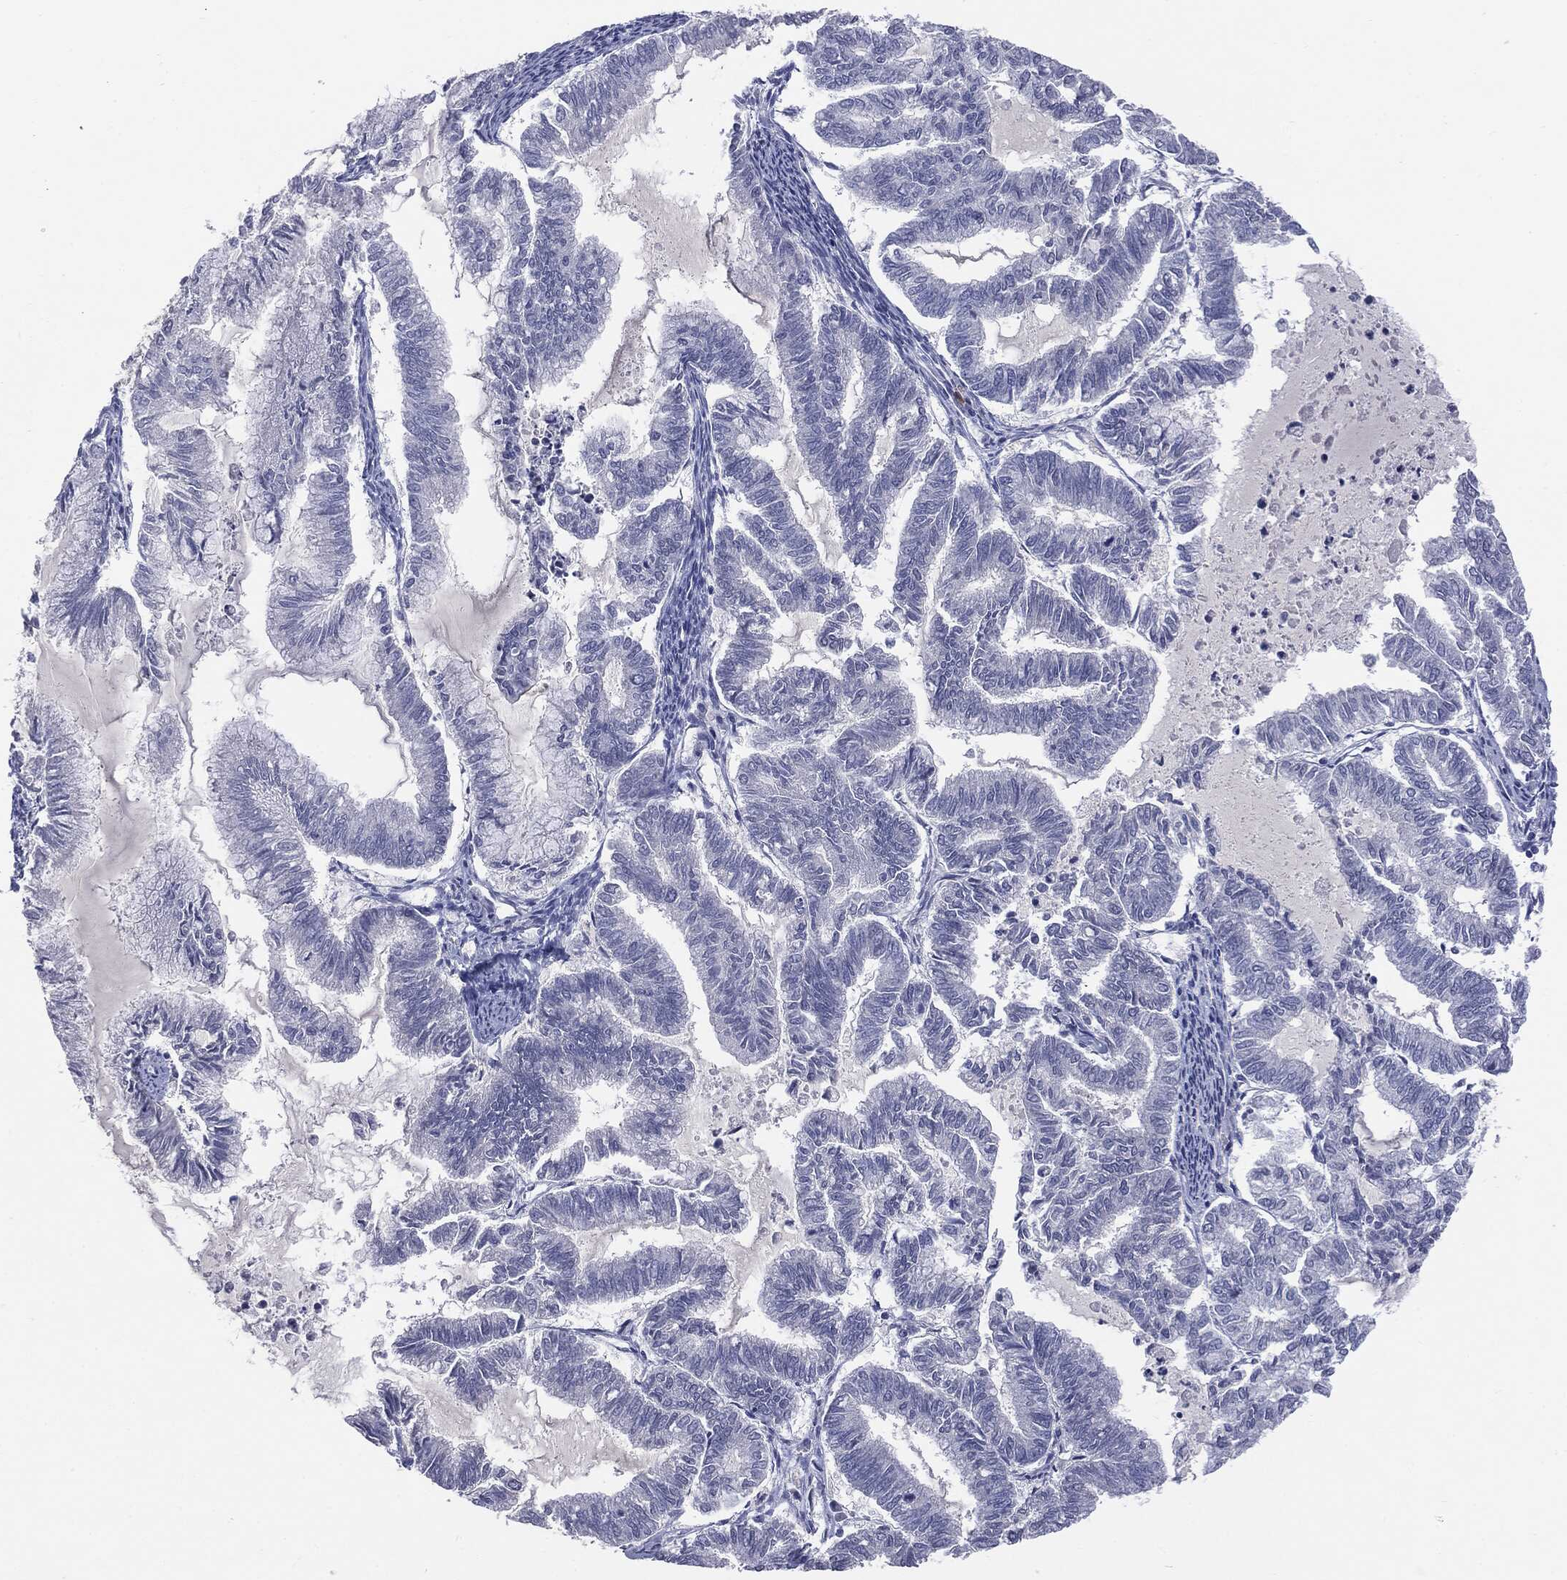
{"staining": {"intensity": "negative", "quantity": "none", "location": "none"}, "tissue": "endometrial cancer", "cell_type": "Tumor cells", "image_type": "cancer", "snomed": [{"axis": "morphology", "description": "Adenocarcinoma, NOS"}, {"axis": "topography", "description": "Endometrium"}], "caption": "Immunohistochemical staining of human endometrial cancer (adenocarcinoma) displays no significant staining in tumor cells.", "gene": "TSHB", "patient": {"sex": "female", "age": 79}}